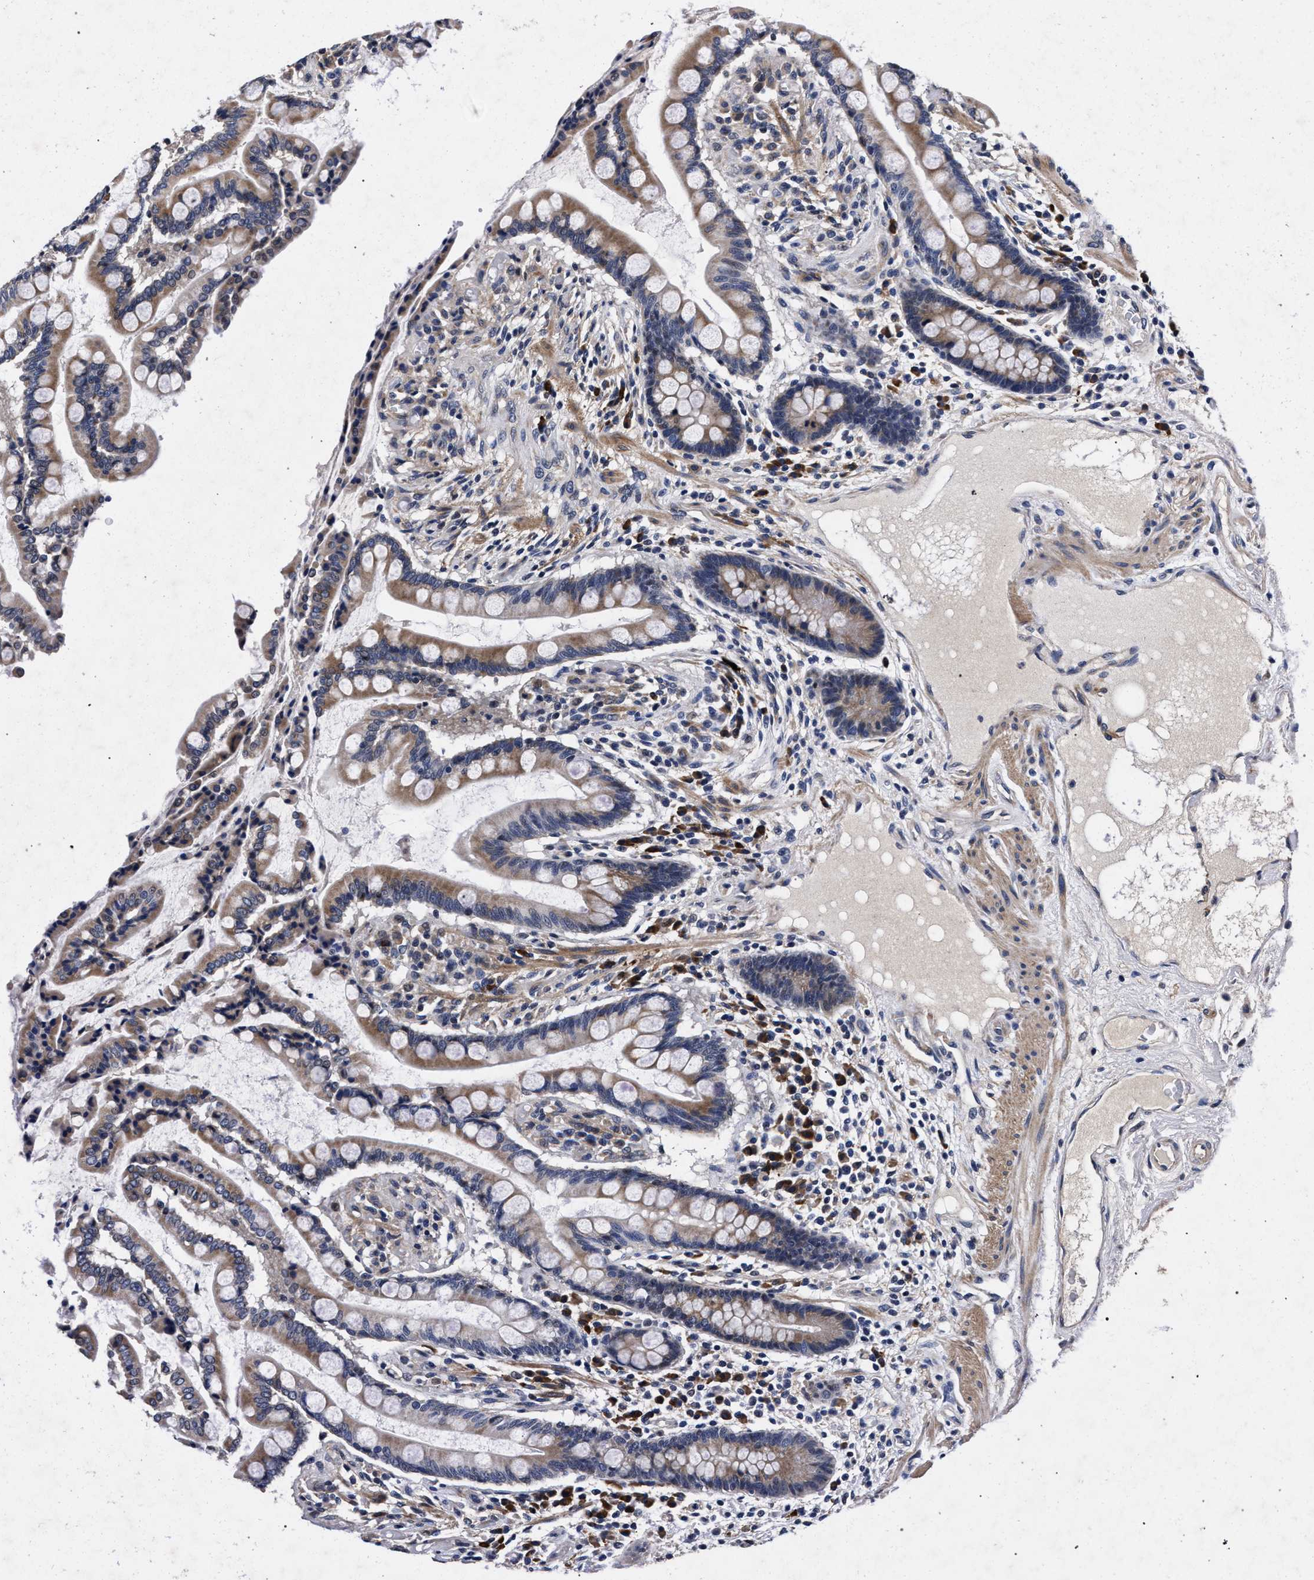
{"staining": {"intensity": "negative", "quantity": "none", "location": "none"}, "tissue": "colon", "cell_type": "Endothelial cells", "image_type": "normal", "snomed": [{"axis": "morphology", "description": "Normal tissue, NOS"}, {"axis": "topography", "description": "Colon"}], "caption": "This is an immunohistochemistry image of normal human colon. There is no positivity in endothelial cells.", "gene": "CFAP95", "patient": {"sex": "male", "age": 73}}